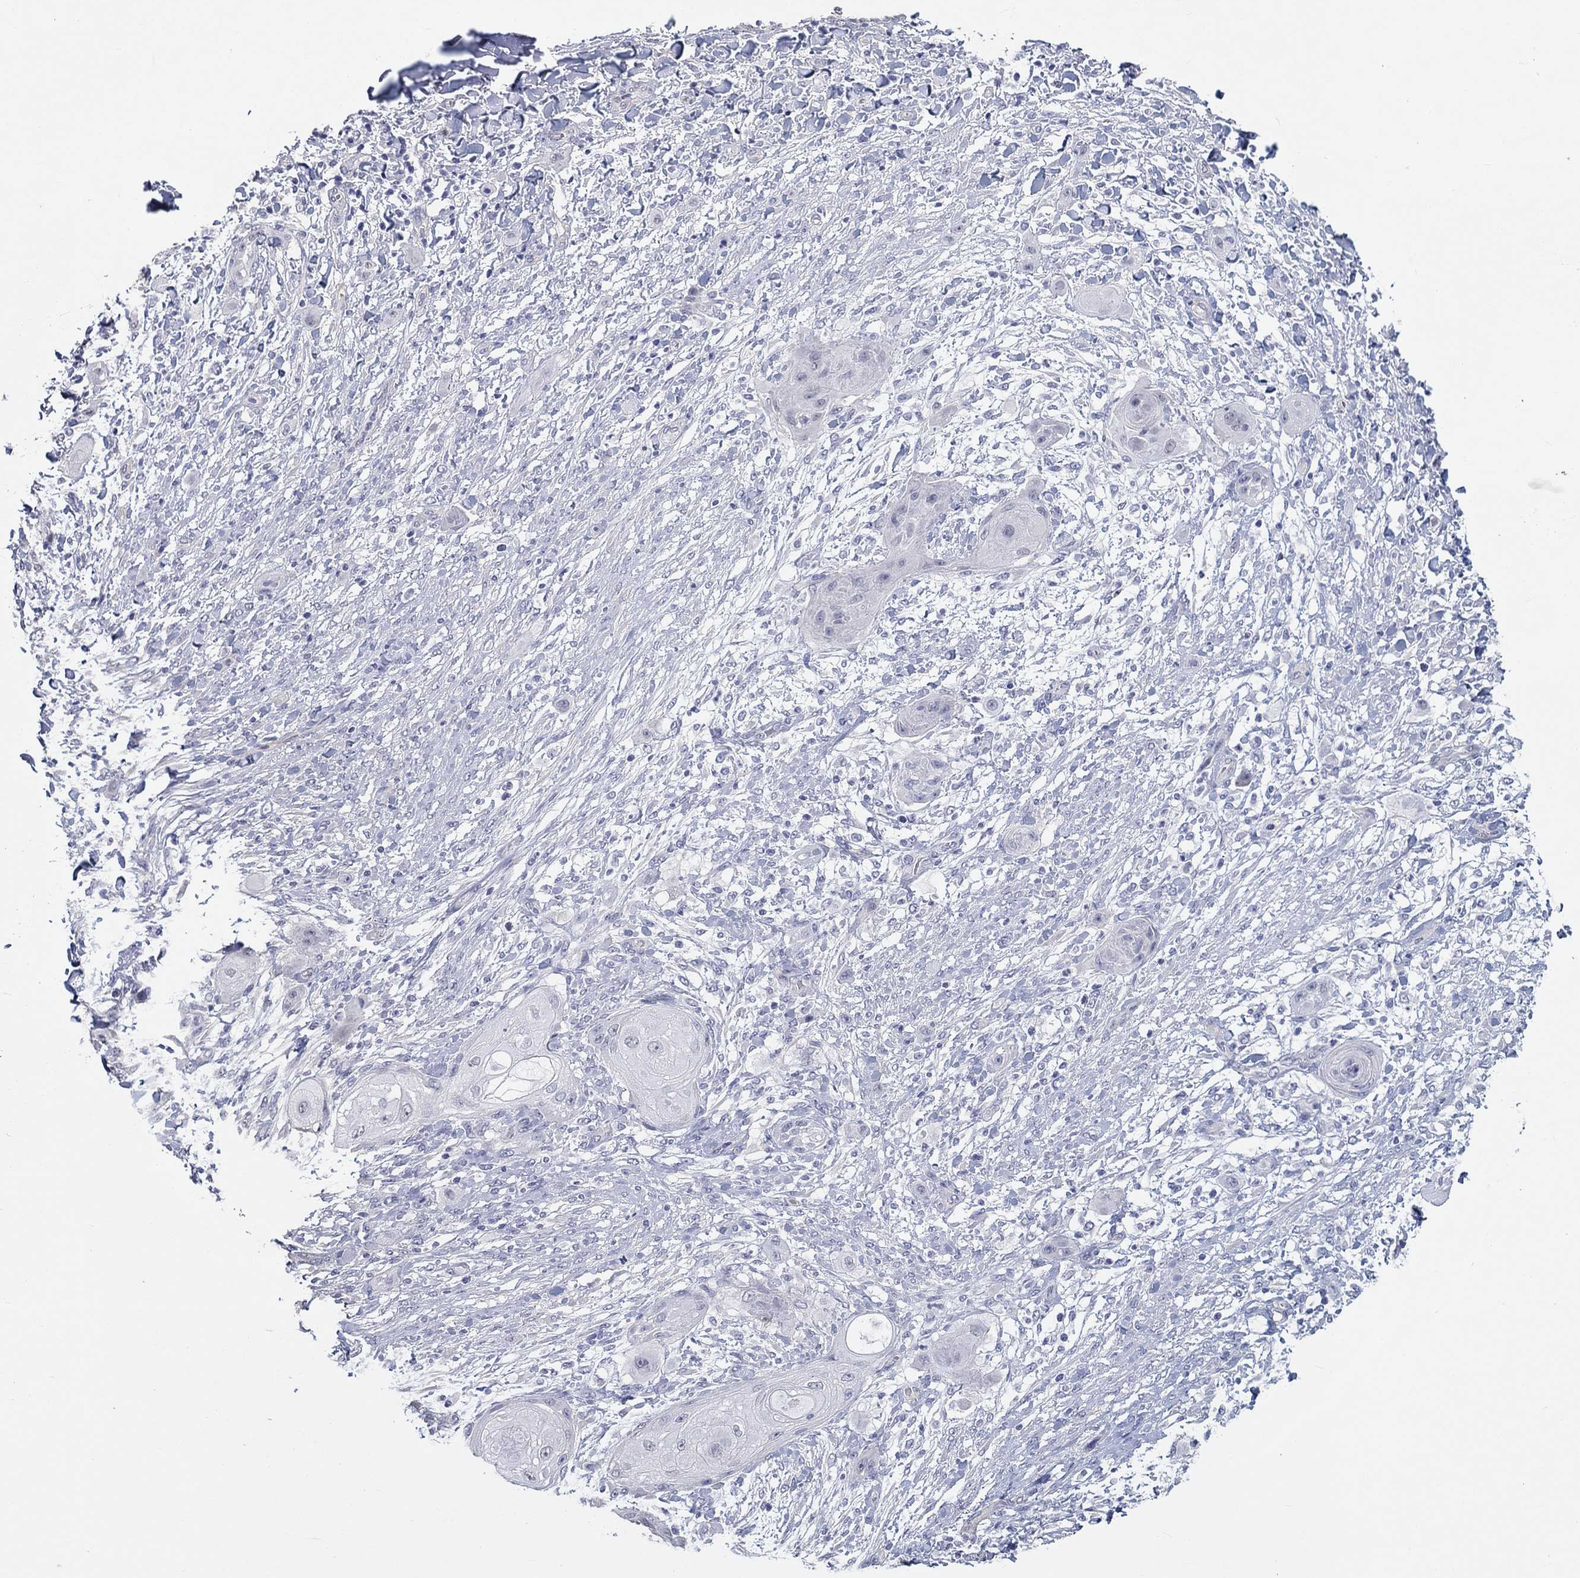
{"staining": {"intensity": "negative", "quantity": "none", "location": "none"}, "tissue": "skin cancer", "cell_type": "Tumor cells", "image_type": "cancer", "snomed": [{"axis": "morphology", "description": "Squamous cell carcinoma, NOS"}, {"axis": "topography", "description": "Skin"}], "caption": "IHC image of neoplastic tissue: skin cancer (squamous cell carcinoma) stained with DAB (3,3'-diaminobenzidine) demonstrates no significant protein staining in tumor cells.", "gene": "CRYGD", "patient": {"sex": "male", "age": 62}}